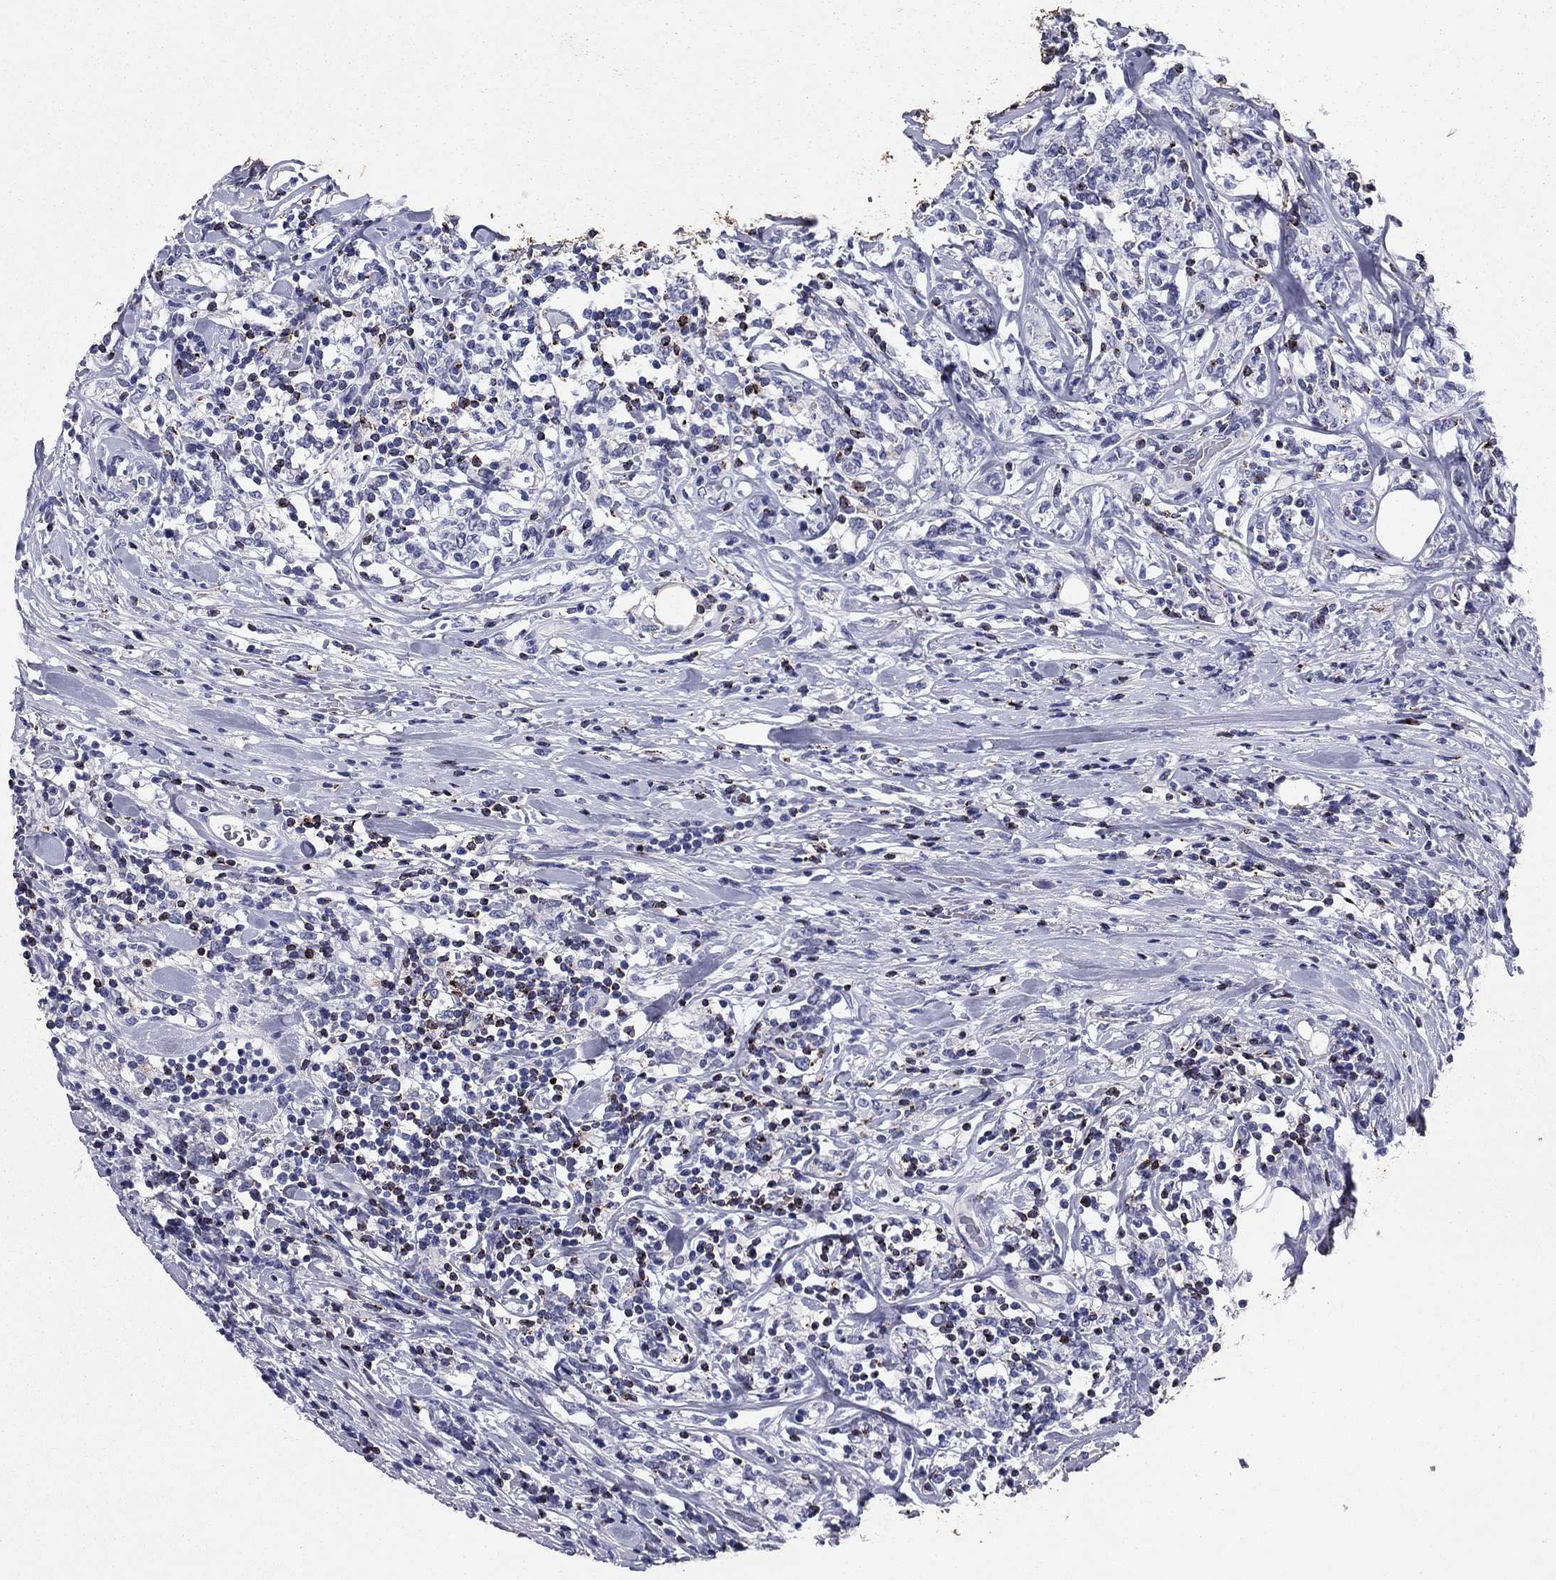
{"staining": {"intensity": "negative", "quantity": "none", "location": "none"}, "tissue": "lymphoma", "cell_type": "Tumor cells", "image_type": "cancer", "snomed": [{"axis": "morphology", "description": "Malignant lymphoma, non-Hodgkin's type, High grade"}, {"axis": "topography", "description": "Lymph node"}], "caption": "Tumor cells are negative for brown protein staining in lymphoma.", "gene": "GZMK", "patient": {"sex": "female", "age": 84}}